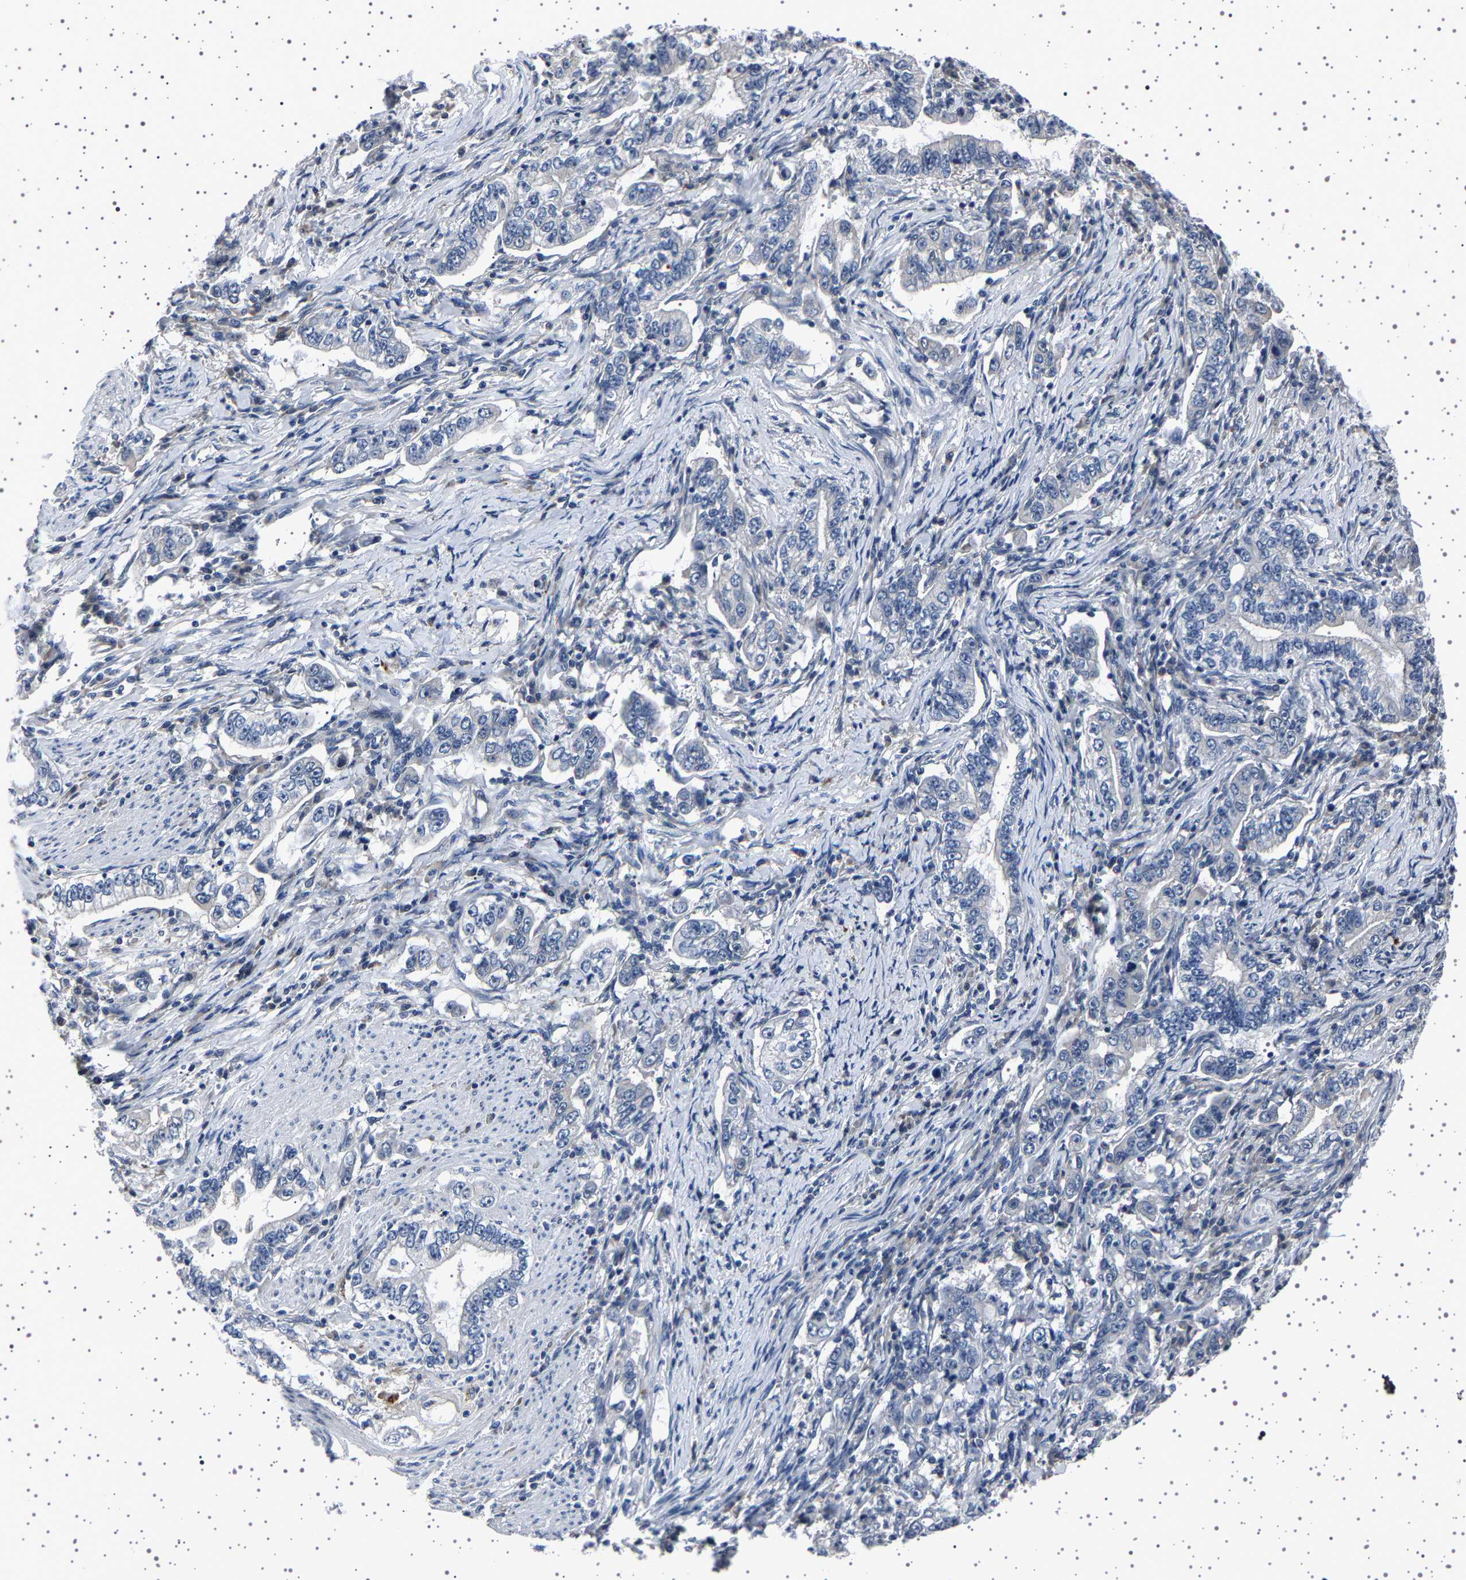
{"staining": {"intensity": "negative", "quantity": "none", "location": "none"}, "tissue": "stomach cancer", "cell_type": "Tumor cells", "image_type": "cancer", "snomed": [{"axis": "morphology", "description": "Adenocarcinoma, NOS"}, {"axis": "topography", "description": "Stomach, lower"}], "caption": "The image exhibits no significant expression in tumor cells of stomach adenocarcinoma.", "gene": "IL10RB", "patient": {"sex": "female", "age": 72}}